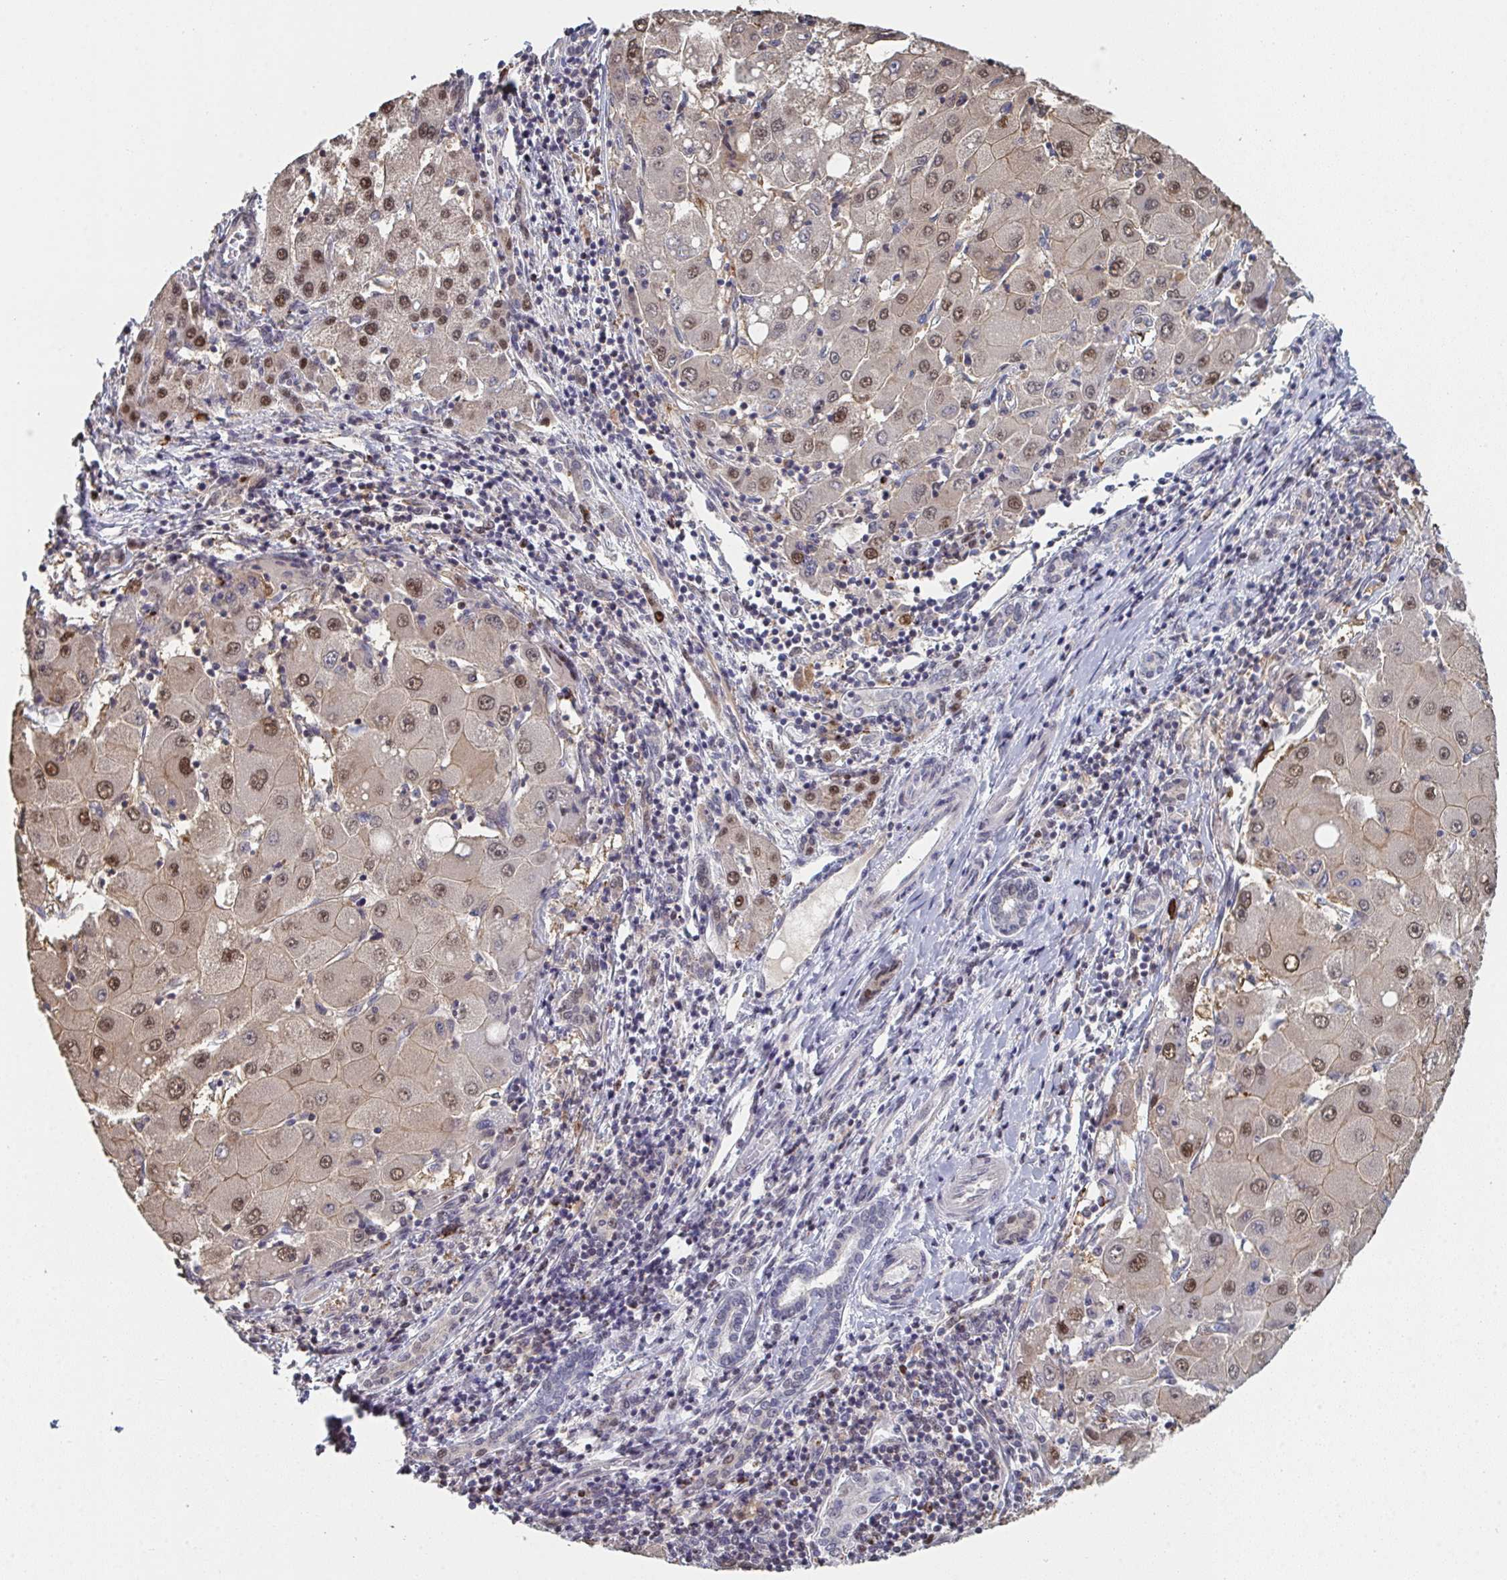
{"staining": {"intensity": "moderate", "quantity": ">75%", "location": "nuclear"}, "tissue": "liver cancer", "cell_type": "Tumor cells", "image_type": "cancer", "snomed": [{"axis": "morphology", "description": "Carcinoma, Hepatocellular, NOS"}, {"axis": "topography", "description": "Liver"}], "caption": "The micrograph reveals staining of liver cancer, revealing moderate nuclear protein expression (brown color) within tumor cells.", "gene": "ACD", "patient": {"sex": "male", "age": 40}}